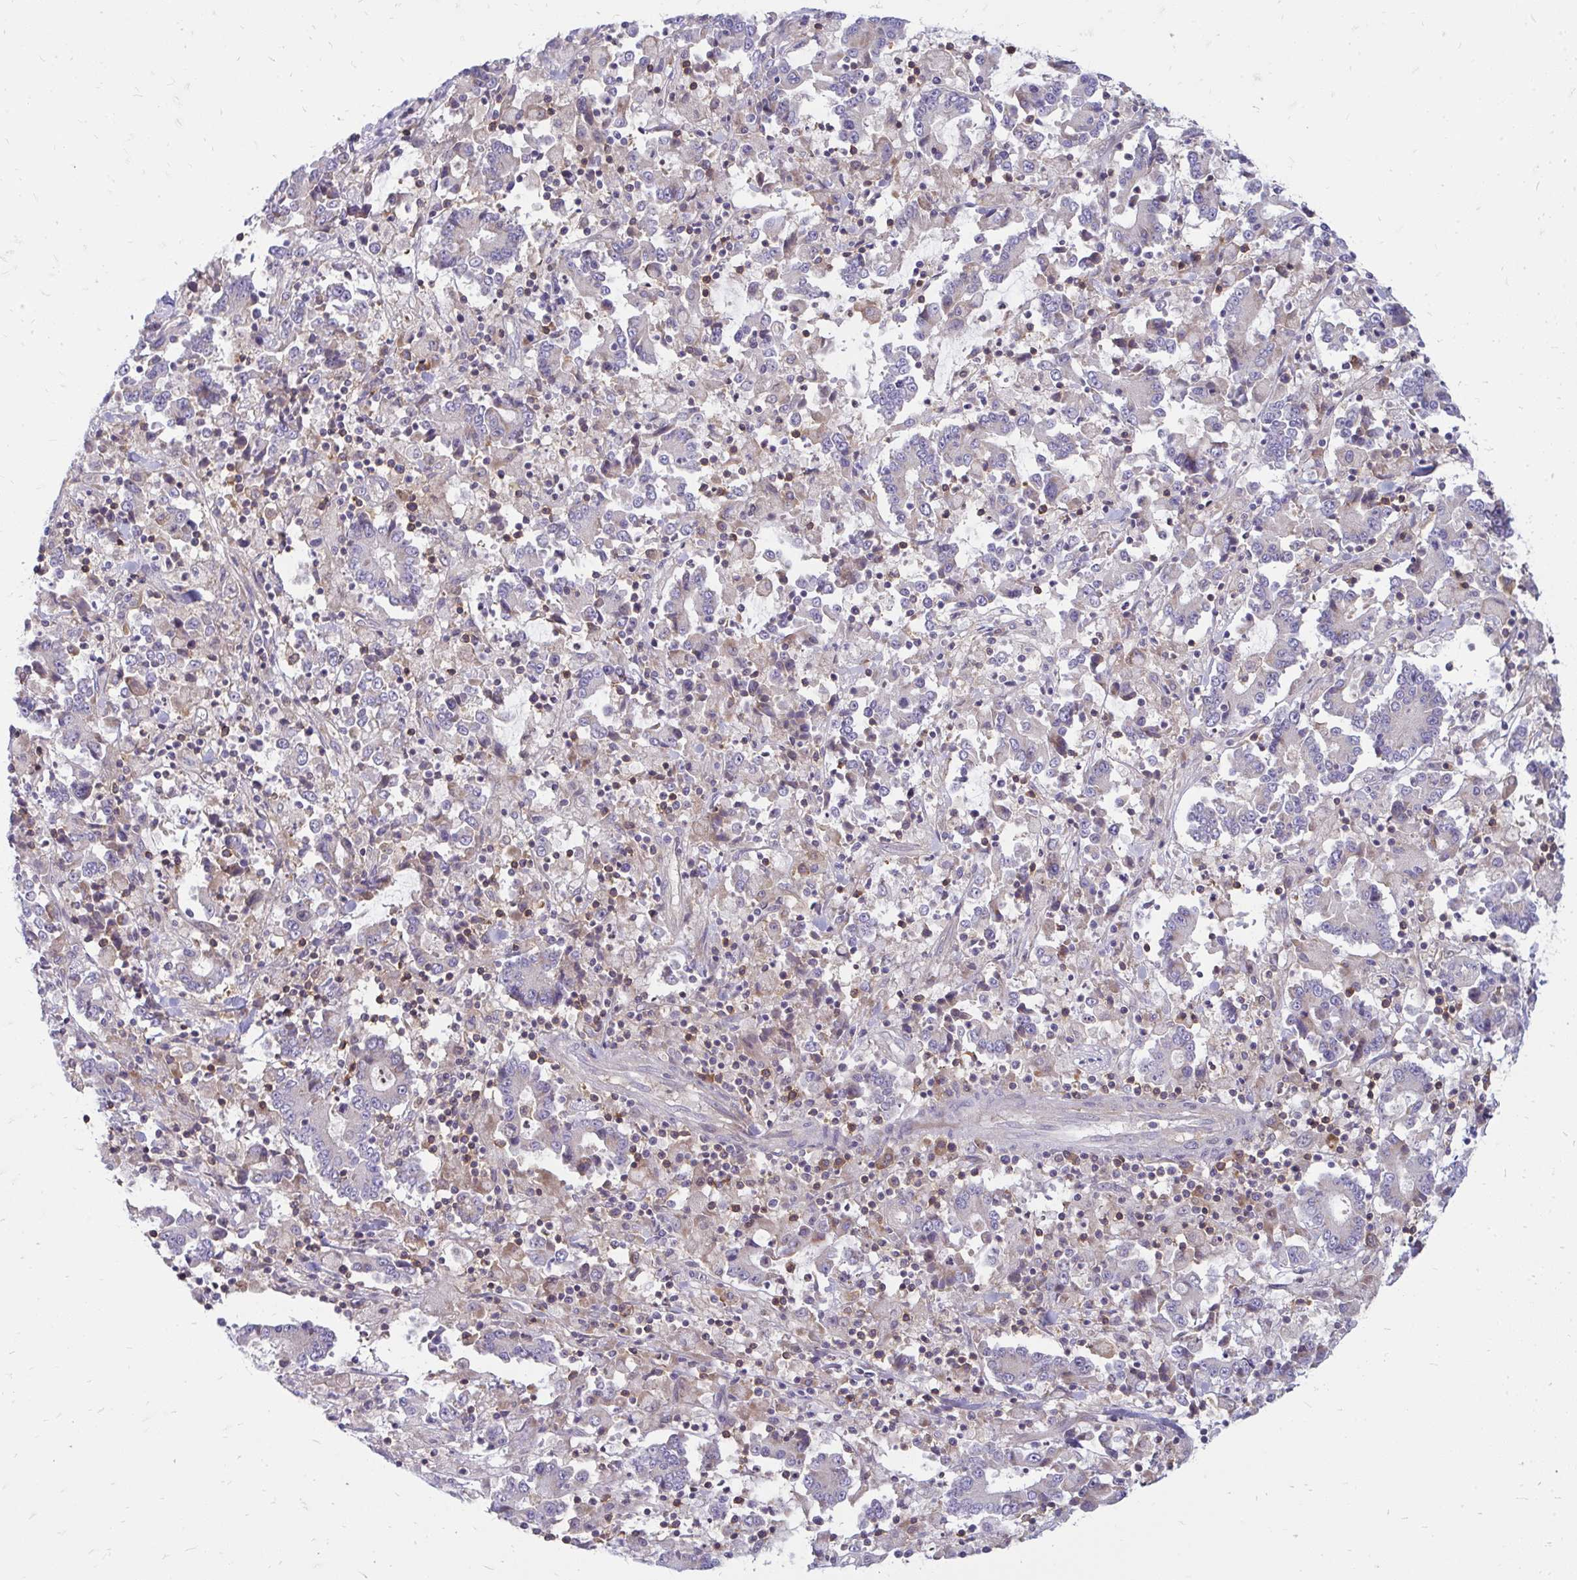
{"staining": {"intensity": "negative", "quantity": "none", "location": "none"}, "tissue": "stomach cancer", "cell_type": "Tumor cells", "image_type": "cancer", "snomed": [{"axis": "morphology", "description": "Adenocarcinoma, NOS"}, {"axis": "topography", "description": "Stomach, upper"}], "caption": "Histopathology image shows no protein expression in tumor cells of stomach cancer (adenocarcinoma) tissue. Brightfield microscopy of immunohistochemistry stained with DAB (3,3'-diaminobenzidine) (brown) and hematoxylin (blue), captured at high magnification.", "gene": "ASAP1", "patient": {"sex": "male", "age": 68}}